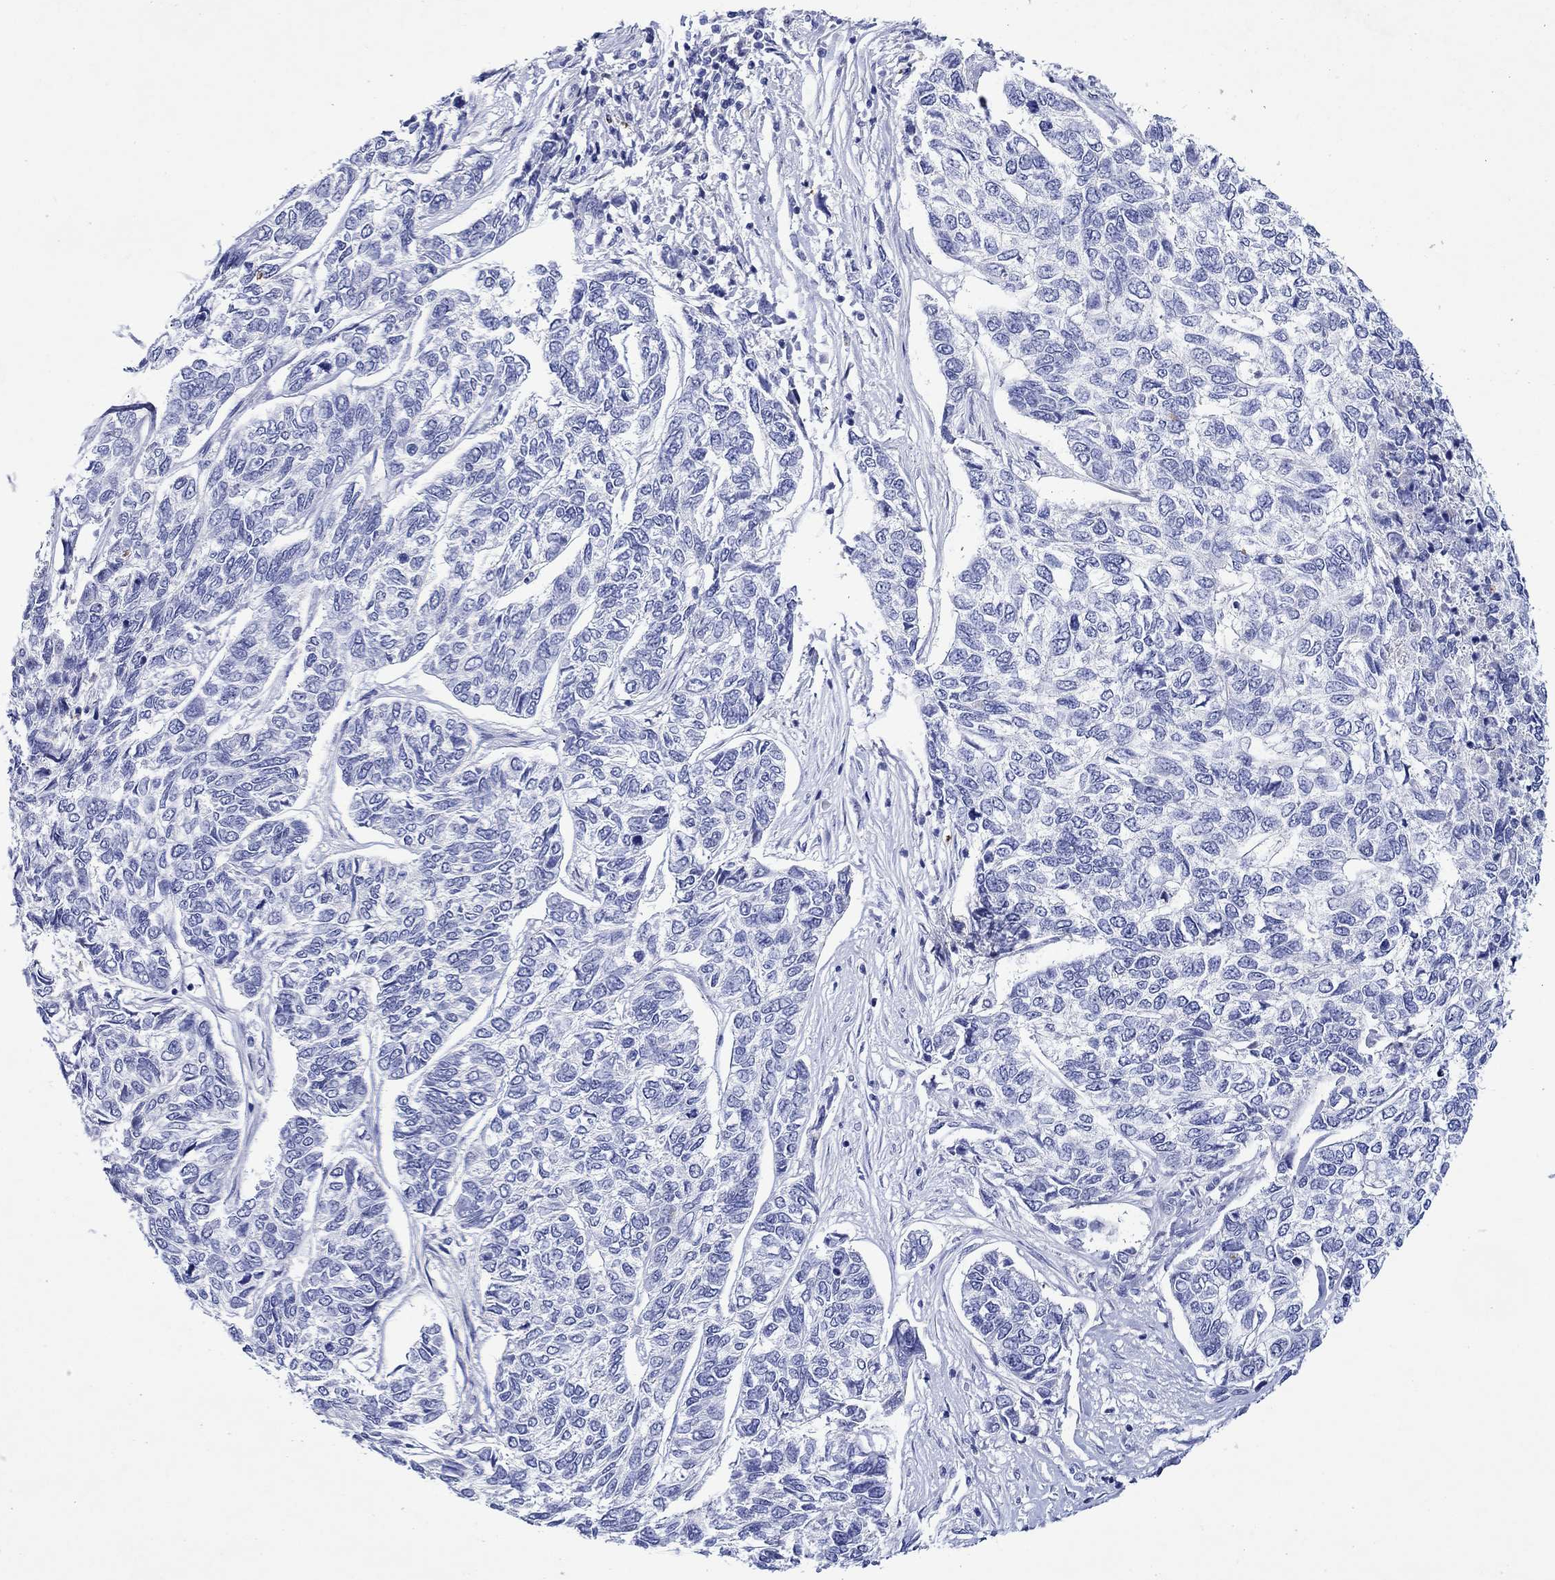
{"staining": {"intensity": "negative", "quantity": "none", "location": "none"}, "tissue": "skin cancer", "cell_type": "Tumor cells", "image_type": "cancer", "snomed": [{"axis": "morphology", "description": "Basal cell carcinoma"}, {"axis": "topography", "description": "Skin"}], "caption": "DAB (3,3'-diaminobenzidine) immunohistochemical staining of skin cancer demonstrates no significant expression in tumor cells. The staining was performed using DAB (3,3'-diaminobenzidine) to visualize the protein expression in brown, while the nuclei were stained in blue with hematoxylin (Magnification: 20x).", "gene": "EPX", "patient": {"sex": "female", "age": 65}}